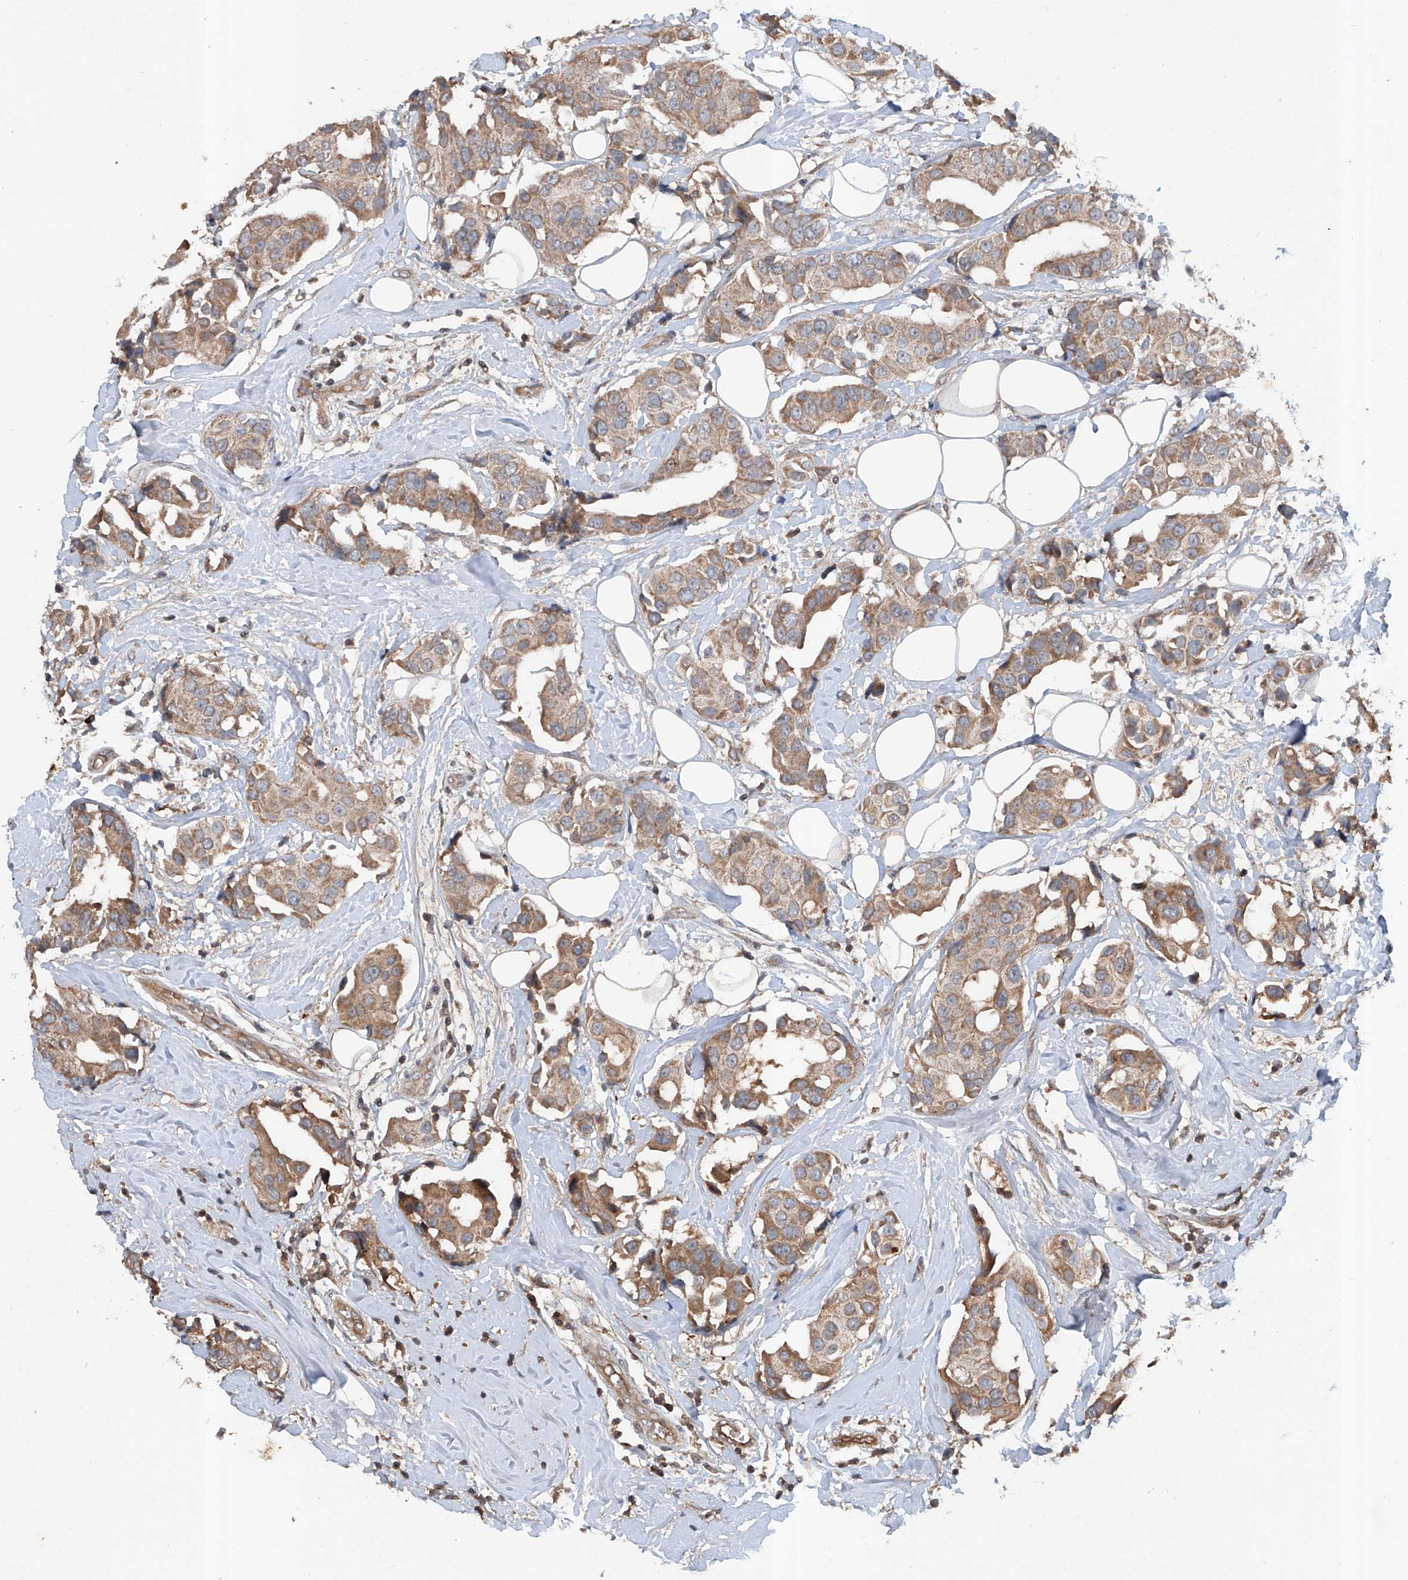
{"staining": {"intensity": "moderate", "quantity": ">75%", "location": "cytoplasmic/membranous"}, "tissue": "breast cancer", "cell_type": "Tumor cells", "image_type": "cancer", "snomed": [{"axis": "morphology", "description": "Normal tissue, NOS"}, {"axis": "morphology", "description": "Duct carcinoma"}, {"axis": "topography", "description": "Breast"}], "caption": "An IHC micrograph of tumor tissue is shown. Protein staining in brown labels moderate cytoplasmic/membranous positivity in breast cancer within tumor cells.", "gene": "ADAM23", "patient": {"sex": "female", "age": 39}}